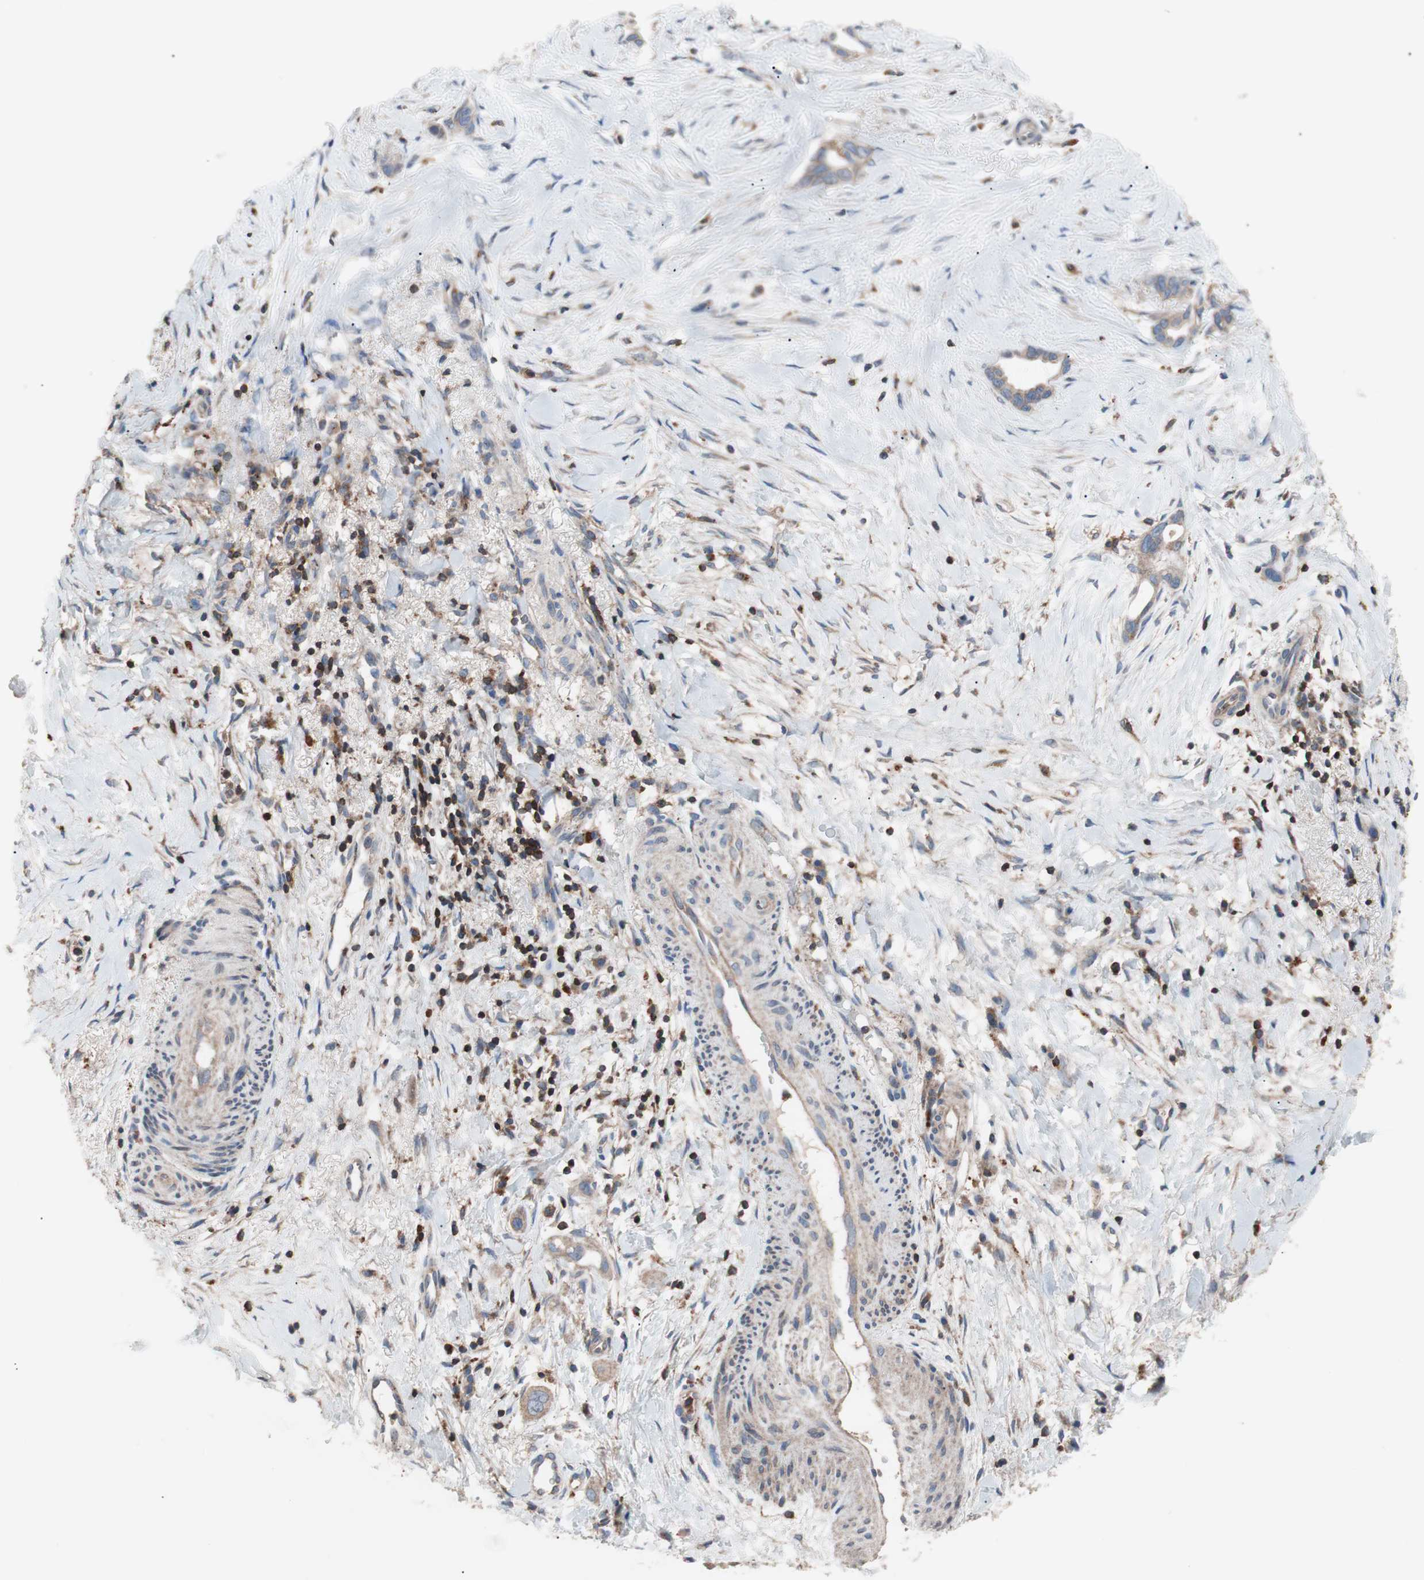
{"staining": {"intensity": "moderate", "quantity": ">75%", "location": "cytoplasmic/membranous"}, "tissue": "liver cancer", "cell_type": "Tumor cells", "image_type": "cancer", "snomed": [{"axis": "morphology", "description": "Cholangiocarcinoma"}, {"axis": "topography", "description": "Liver"}], "caption": "Immunohistochemical staining of human liver cholangiocarcinoma shows medium levels of moderate cytoplasmic/membranous protein positivity in approximately >75% of tumor cells. Nuclei are stained in blue.", "gene": "PIK3R1", "patient": {"sex": "female", "age": 65}}